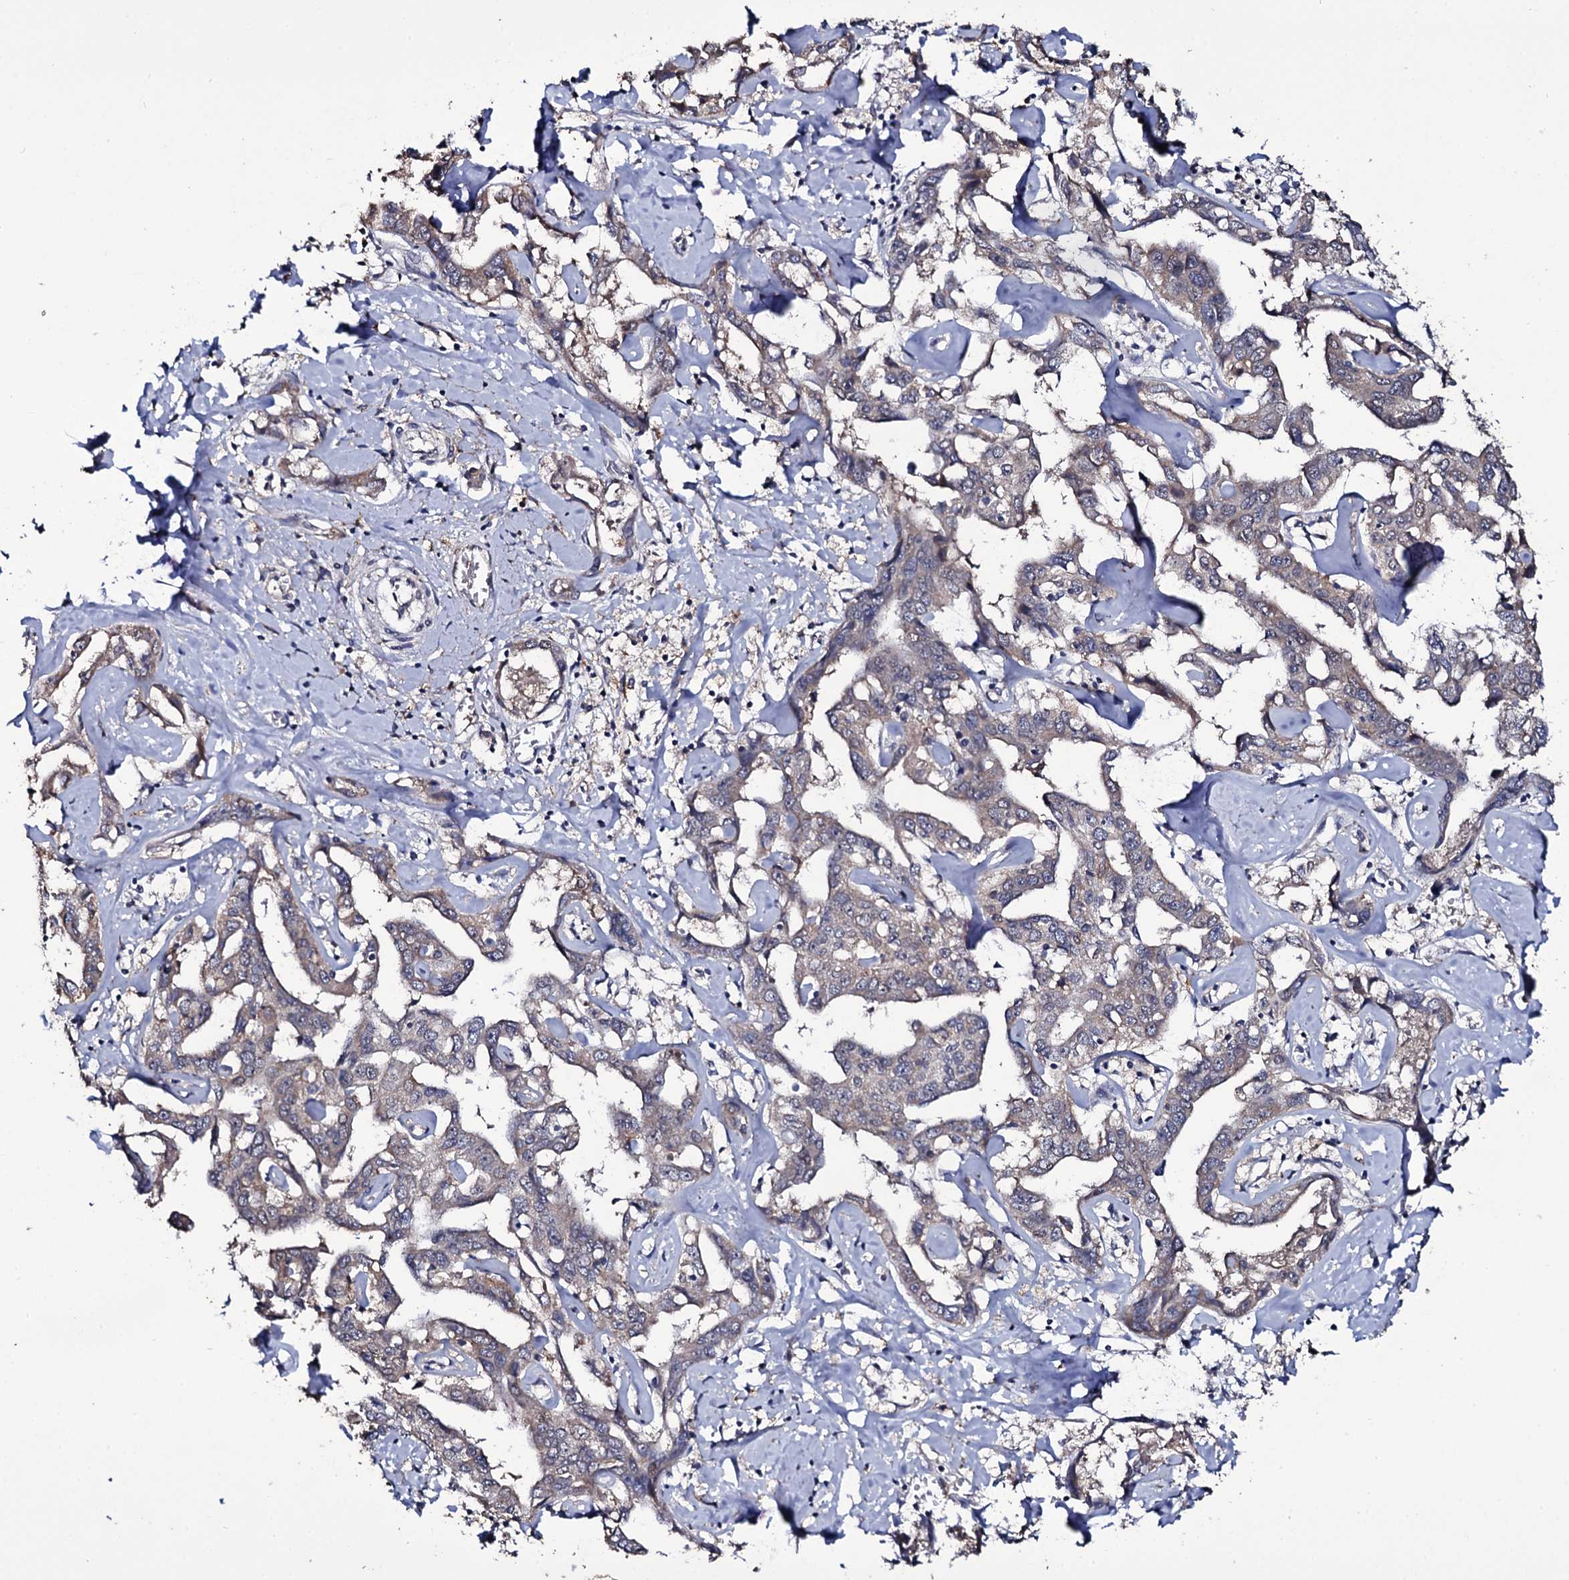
{"staining": {"intensity": "weak", "quantity": "25%-75%", "location": "cytoplasmic/membranous"}, "tissue": "liver cancer", "cell_type": "Tumor cells", "image_type": "cancer", "snomed": [{"axis": "morphology", "description": "Cholangiocarcinoma"}, {"axis": "topography", "description": "Liver"}], "caption": "The photomicrograph exhibits immunohistochemical staining of liver cancer (cholangiocarcinoma). There is weak cytoplasmic/membranous staining is appreciated in approximately 25%-75% of tumor cells. Nuclei are stained in blue.", "gene": "CRYL1", "patient": {"sex": "male", "age": 59}}